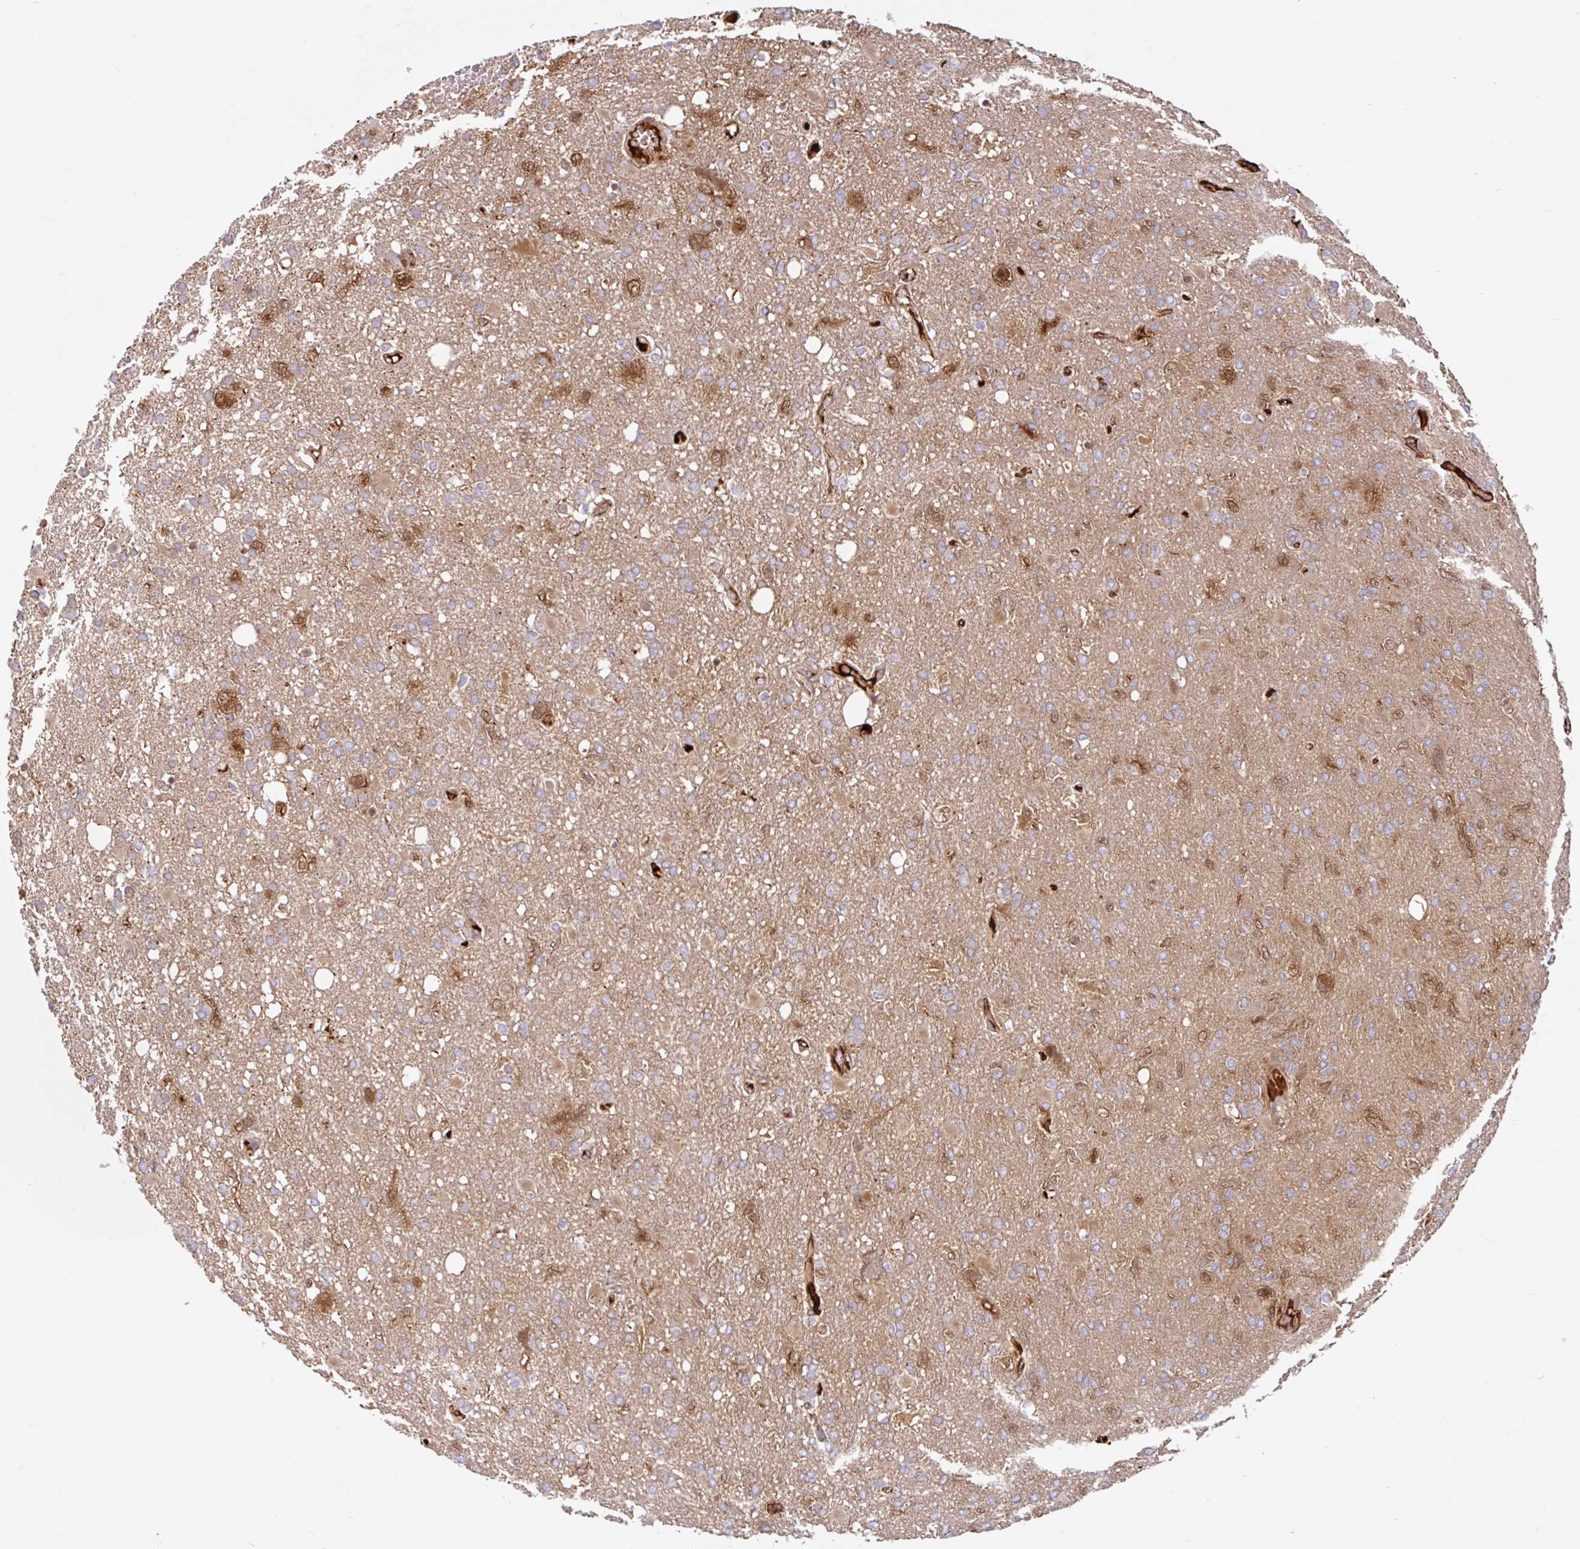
{"staining": {"intensity": "moderate", "quantity": "25%-75%", "location": "cytoplasmic/membranous,nuclear"}, "tissue": "glioma", "cell_type": "Tumor cells", "image_type": "cancer", "snomed": [{"axis": "morphology", "description": "Glioma, malignant, High grade"}, {"axis": "topography", "description": "Brain"}], "caption": "IHC image of neoplastic tissue: glioma stained using IHC demonstrates medium levels of moderate protein expression localized specifically in the cytoplasmic/membranous and nuclear of tumor cells, appearing as a cytoplasmic/membranous and nuclear brown color.", "gene": "BLVRA", "patient": {"sex": "male", "age": 61}}